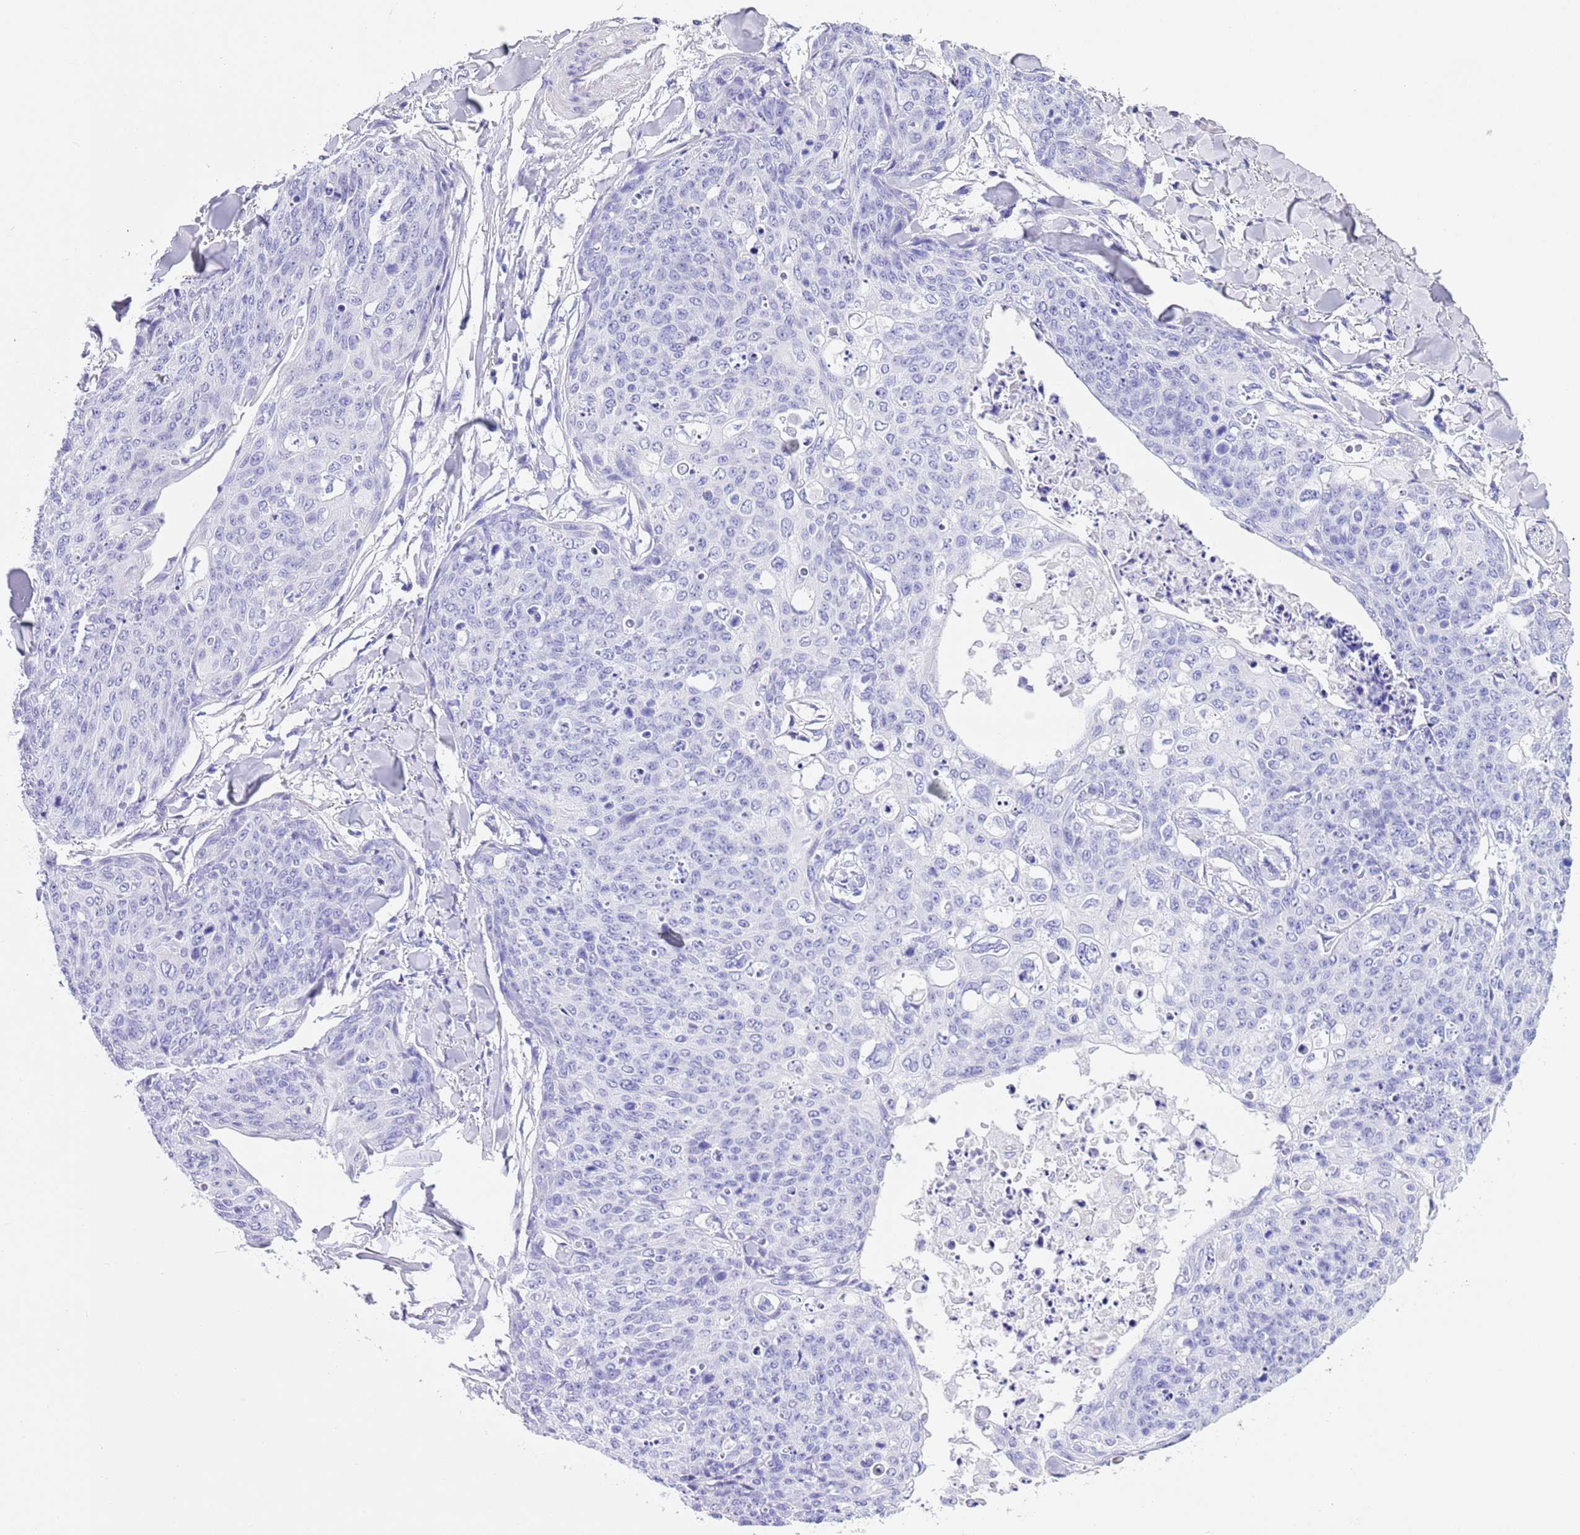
{"staining": {"intensity": "negative", "quantity": "none", "location": "none"}, "tissue": "skin cancer", "cell_type": "Tumor cells", "image_type": "cancer", "snomed": [{"axis": "morphology", "description": "Squamous cell carcinoma, NOS"}, {"axis": "topography", "description": "Skin"}, {"axis": "topography", "description": "Vulva"}], "caption": "A high-resolution micrograph shows IHC staining of skin cancer (squamous cell carcinoma), which displays no significant expression in tumor cells. Nuclei are stained in blue.", "gene": "TMEM185B", "patient": {"sex": "female", "age": 85}}